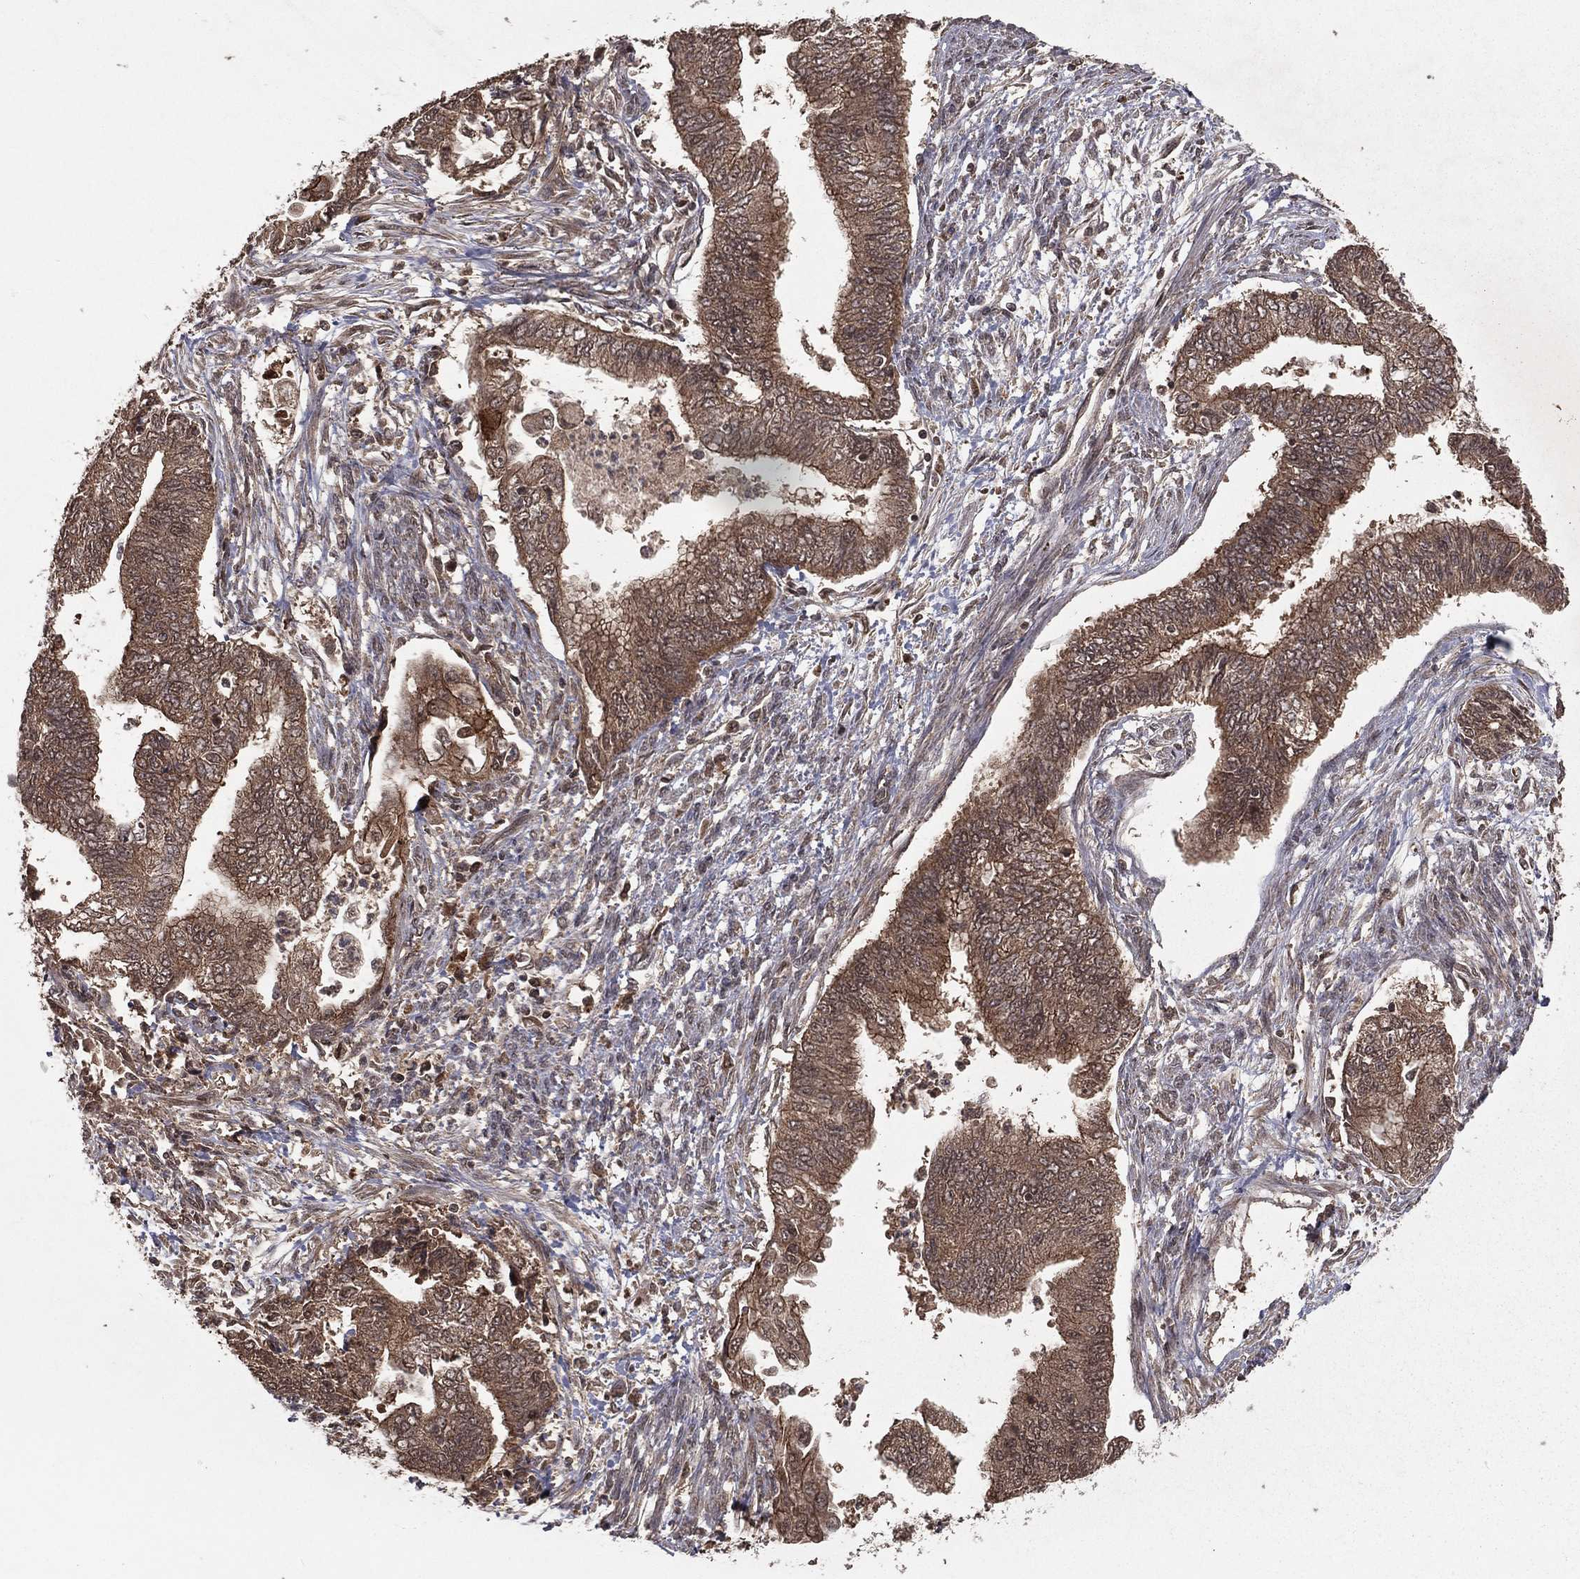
{"staining": {"intensity": "moderate", "quantity": ">75%", "location": "cytoplasmic/membranous"}, "tissue": "endometrial cancer", "cell_type": "Tumor cells", "image_type": "cancer", "snomed": [{"axis": "morphology", "description": "Adenocarcinoma, NOS"}, {"axis": "topography", "description": "Endometrium"}], "caption": "There is medium levels of moderate cytoplasmic/membranous positivity in tumor cells of endometrial cancer, as demonstrated by immunohistochemical staining (brown color).", "gene": "ZDHHC15", "patient": {"sex": "female", "age": 65}}